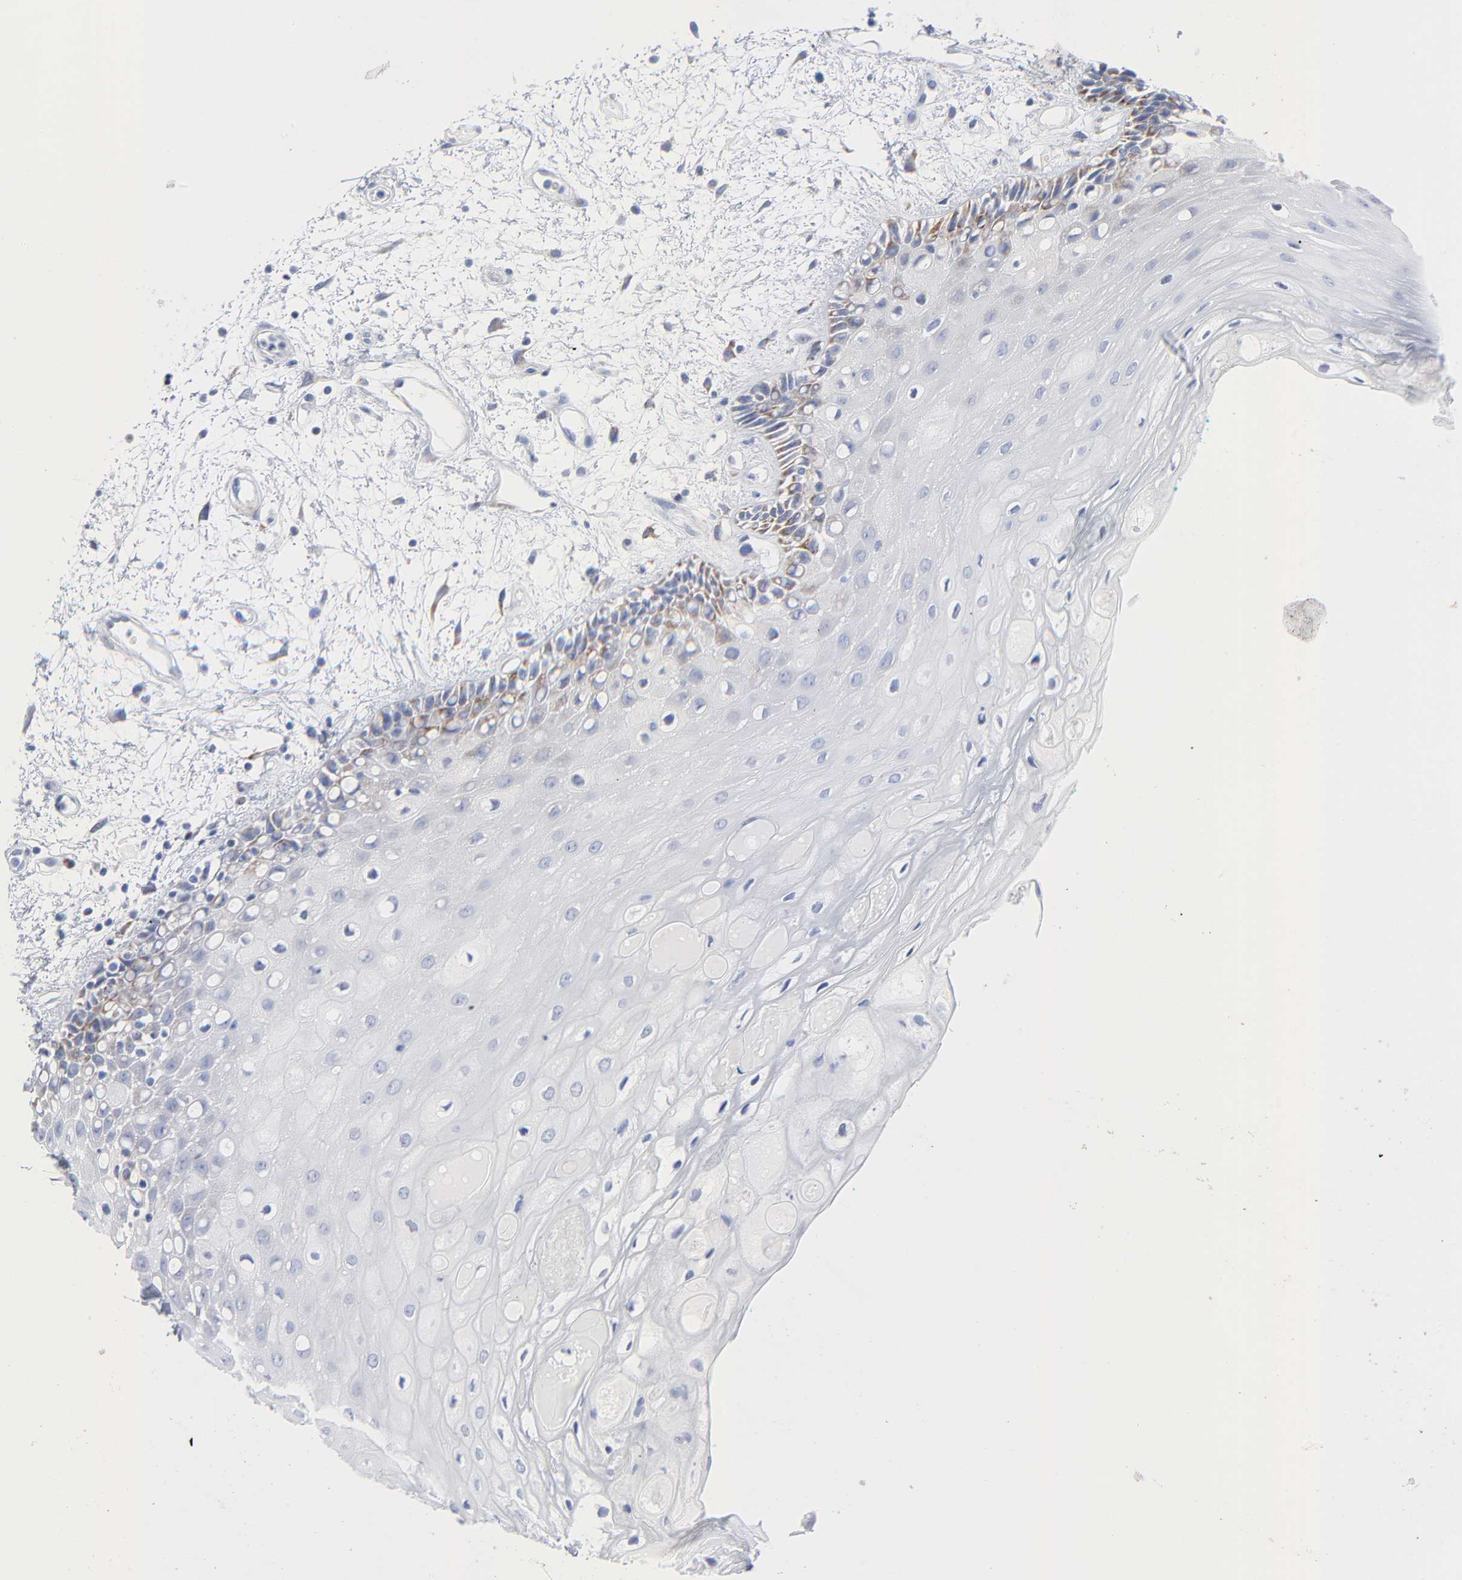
{"staining": {"intensity": "weak", "quantity": "<25%", "location": "cytoplasmic/membranous"}, "tissue": "oral mucosa", "cell_type": "Squamous epithelial cells", "image_type": "normal", "snomed": [{"axis": "morphology", "description": "Normal tissue, NOS"}, {"axis": "morphology", "description": "Squamous cell carcinoma, NOS"}, {"axis": "topography", "description": "Skeletal muscle"}, {"axis": "topography", "description": "Oral tissue"}, {"axis": "topography", "description": "Head-Neck"}], "caption": "This is a photomicrograph of immunohistochemistry staining of normal oral mucosa, which shows no staining in squamous epithelial cells.", "gene": "CHCHD10", "patient": {"sex": "female", "age": 84}}